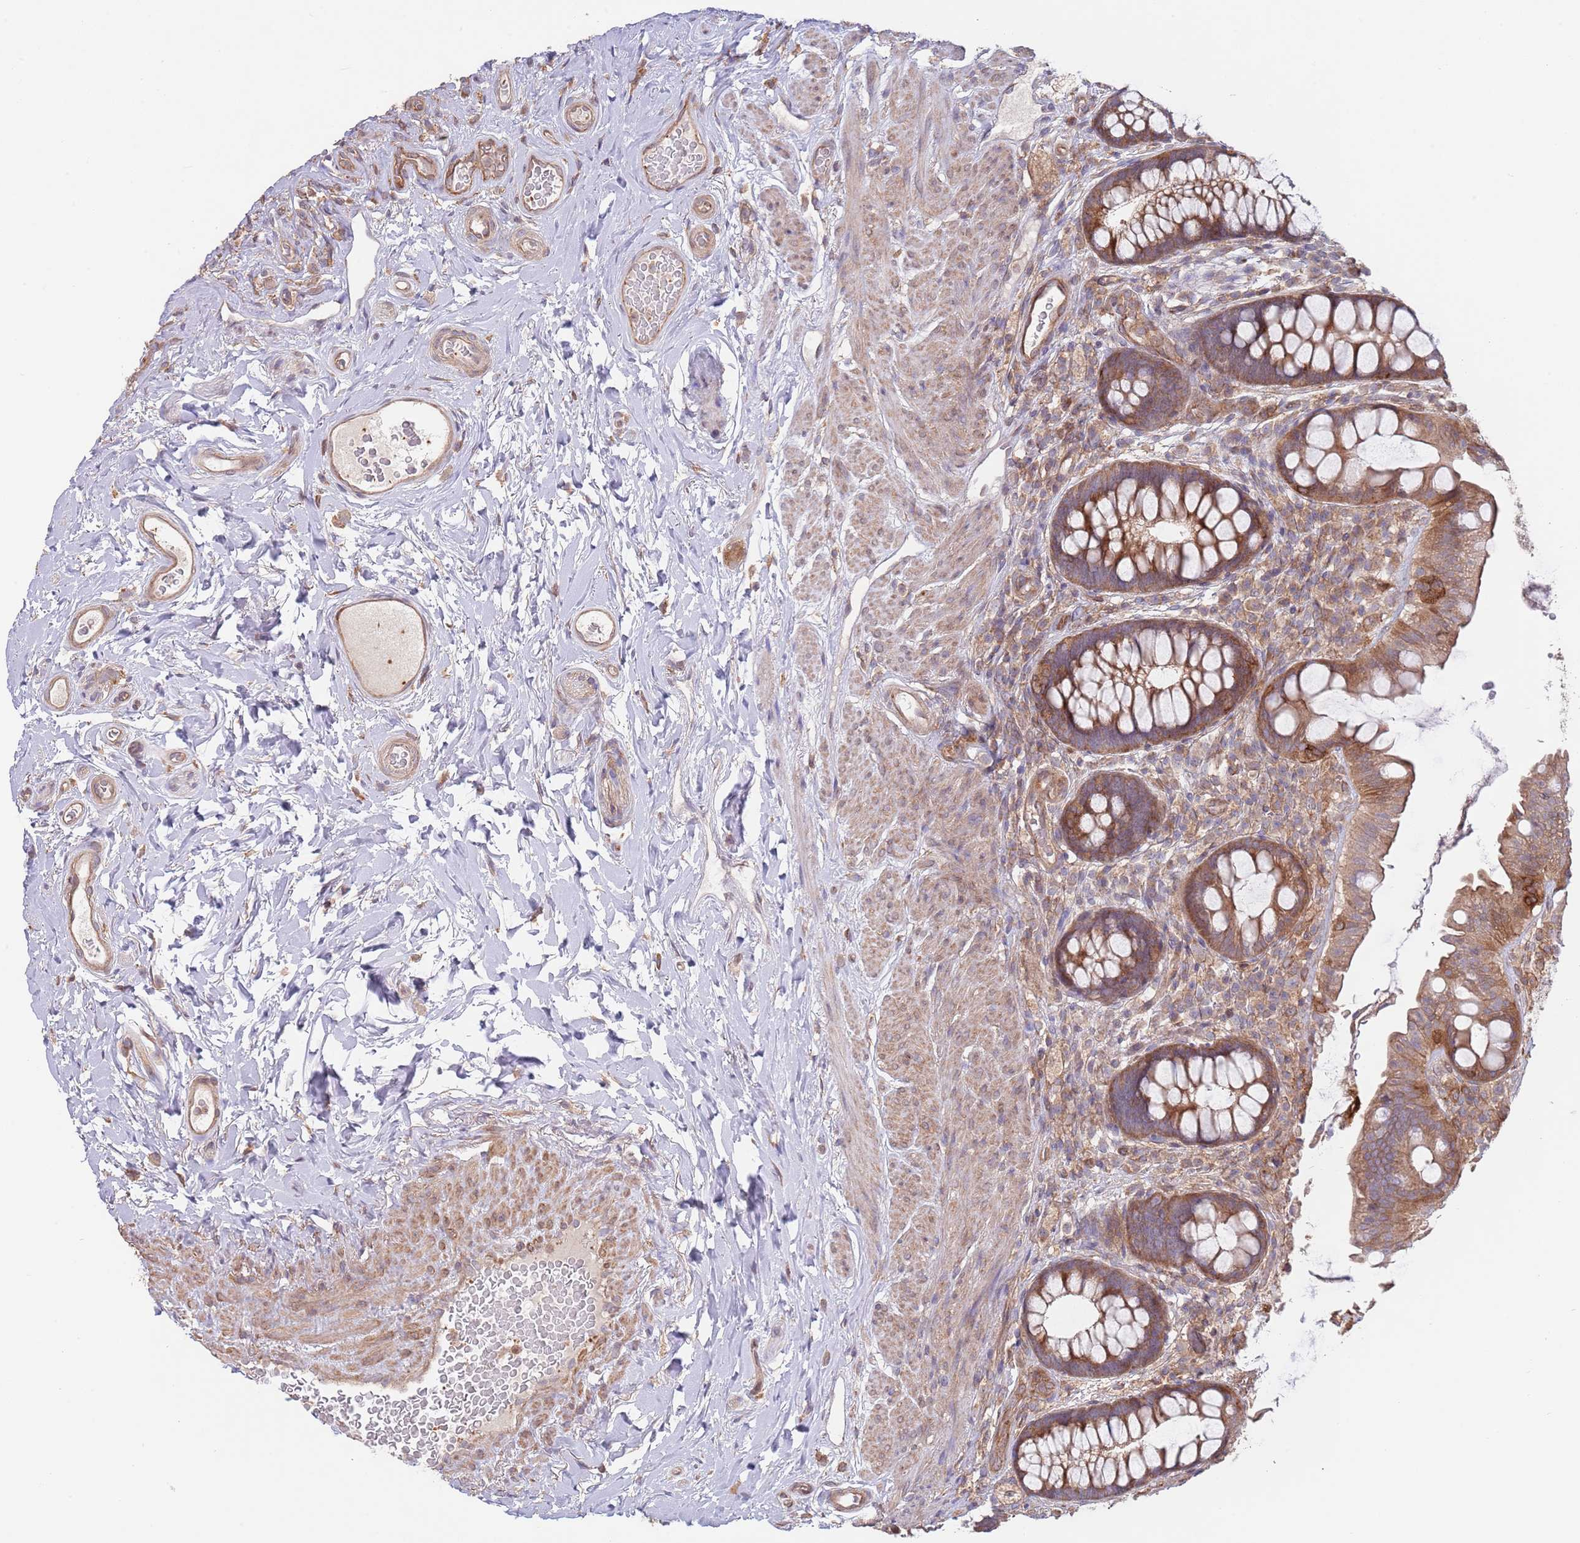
{"staining": {"intensity": "moderate", "quantity": ">75%", "location": "cytoplasmic/membranous"}, "tissue": "rectum", "cell_type": "Glandular cells", "image_type": "normal", "snomed": [{"axis": "morphology", "description": "Normal tissue, NOS"}, {"axis": "topography", "description": "Rectum"}, {"axis": "topography", "description": "Peripheral nerve tissue"}], "caption": "Immunohistochemistry (IHC) photomicrograph of unremarkable human rectum stained for a protein (brown), which shows medium levels of moderate cytoplasmic/membranous staining in approximately >75% of glandular cells.", "gene": "RNF19B", "patient": {"sex": "female", "age": 69}}